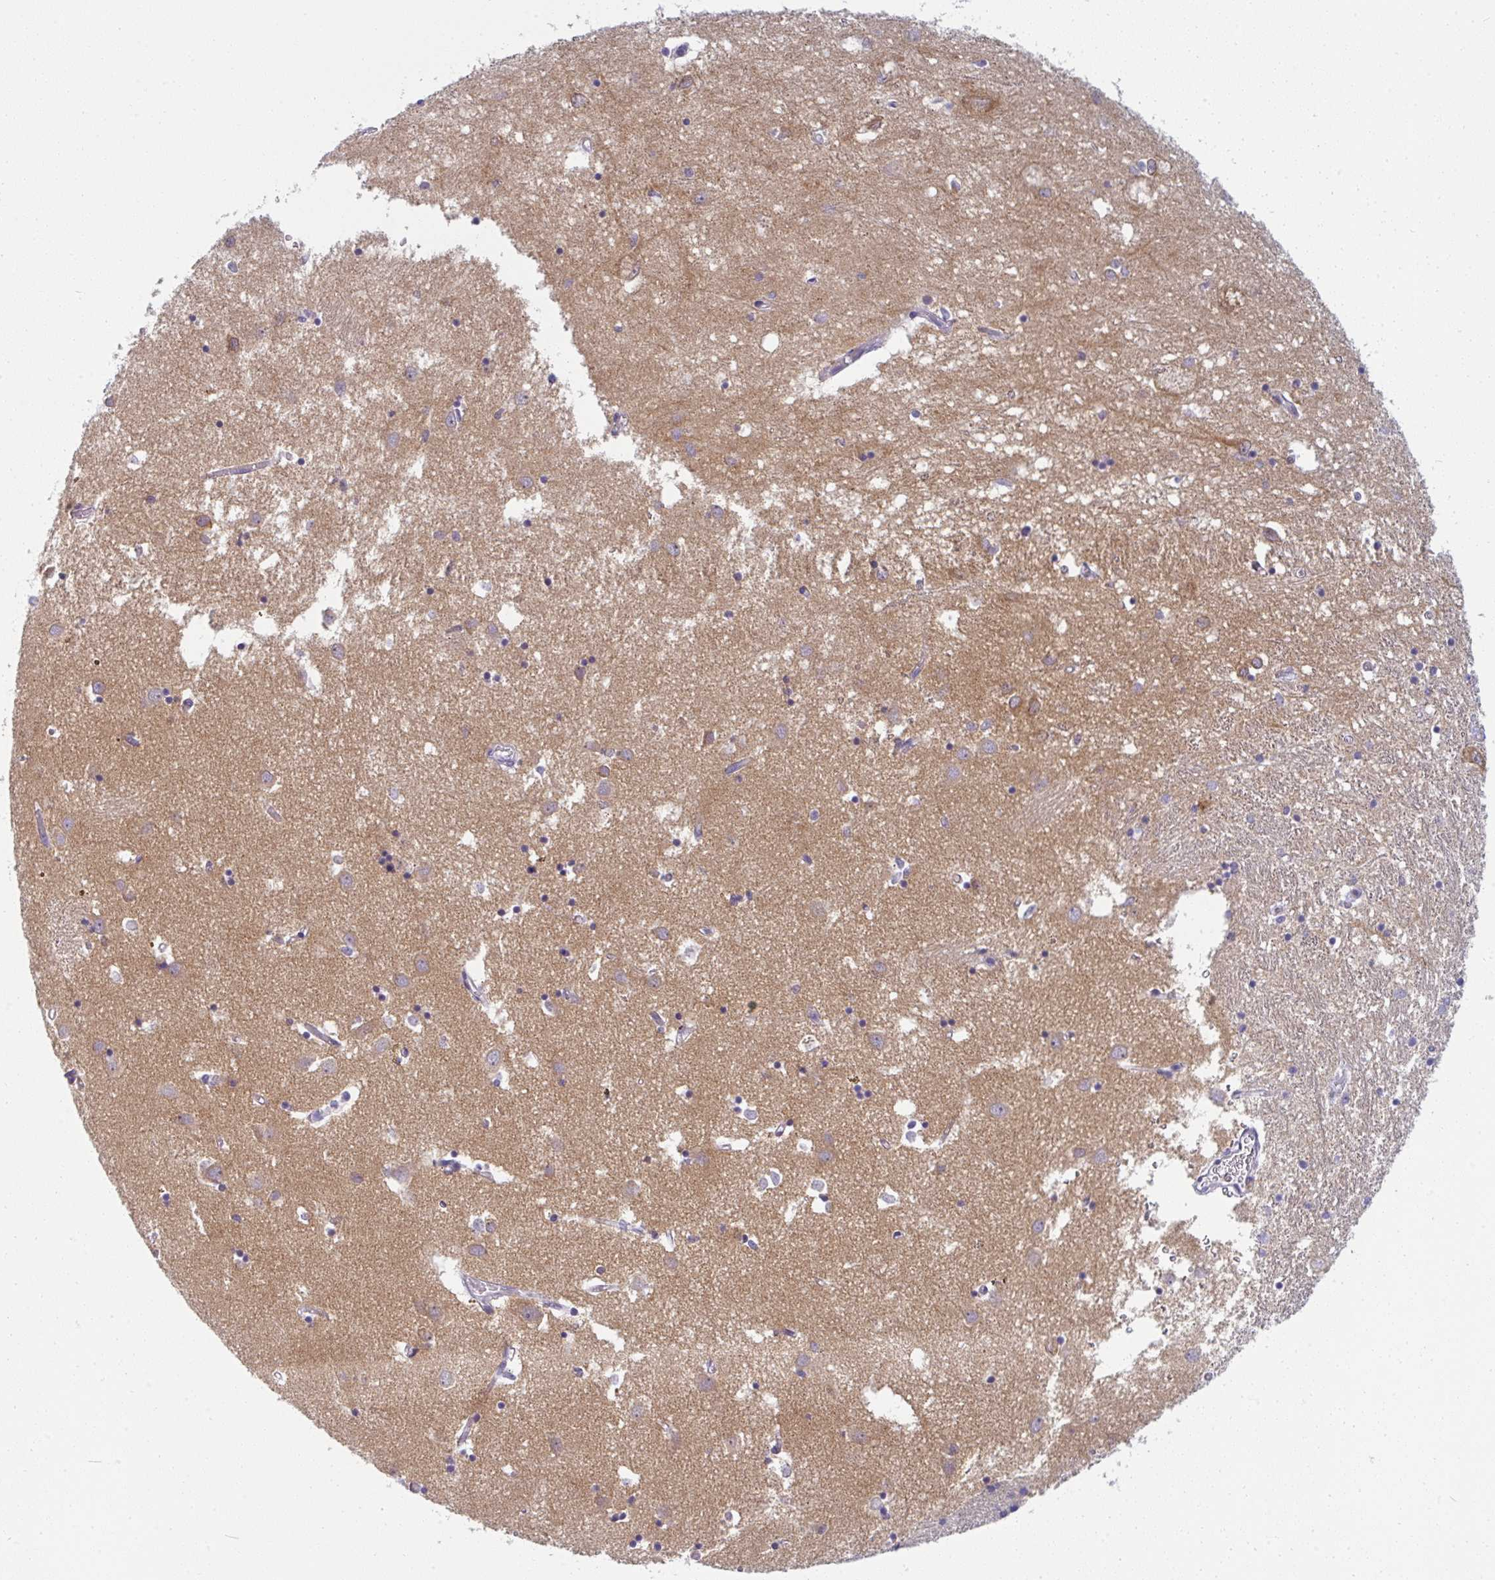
{"staining": {"intensity": "negative", "quantity": "none", "location": "none"}, "tissue": "caudate", "cell_type": "Glial cells", "image_type": "normal", "snomed": [{"axis": "morphology", "description": "Normal tissue, NOS"}, {"axis": "topography", "description": "Lateral ventricle wall"}], "caption": "Immunohistochemistry image of unremarkable human caudate stained for a protein (brown), which shows no expression in glial cells. The staining is performed using DAB (3,3'-diaminobenzidine) brown chromogen with nuclei counter-stained in using hematoxylin.", "gene": "PPFIA4", "patient": {"sex": "male", "age": 70}}